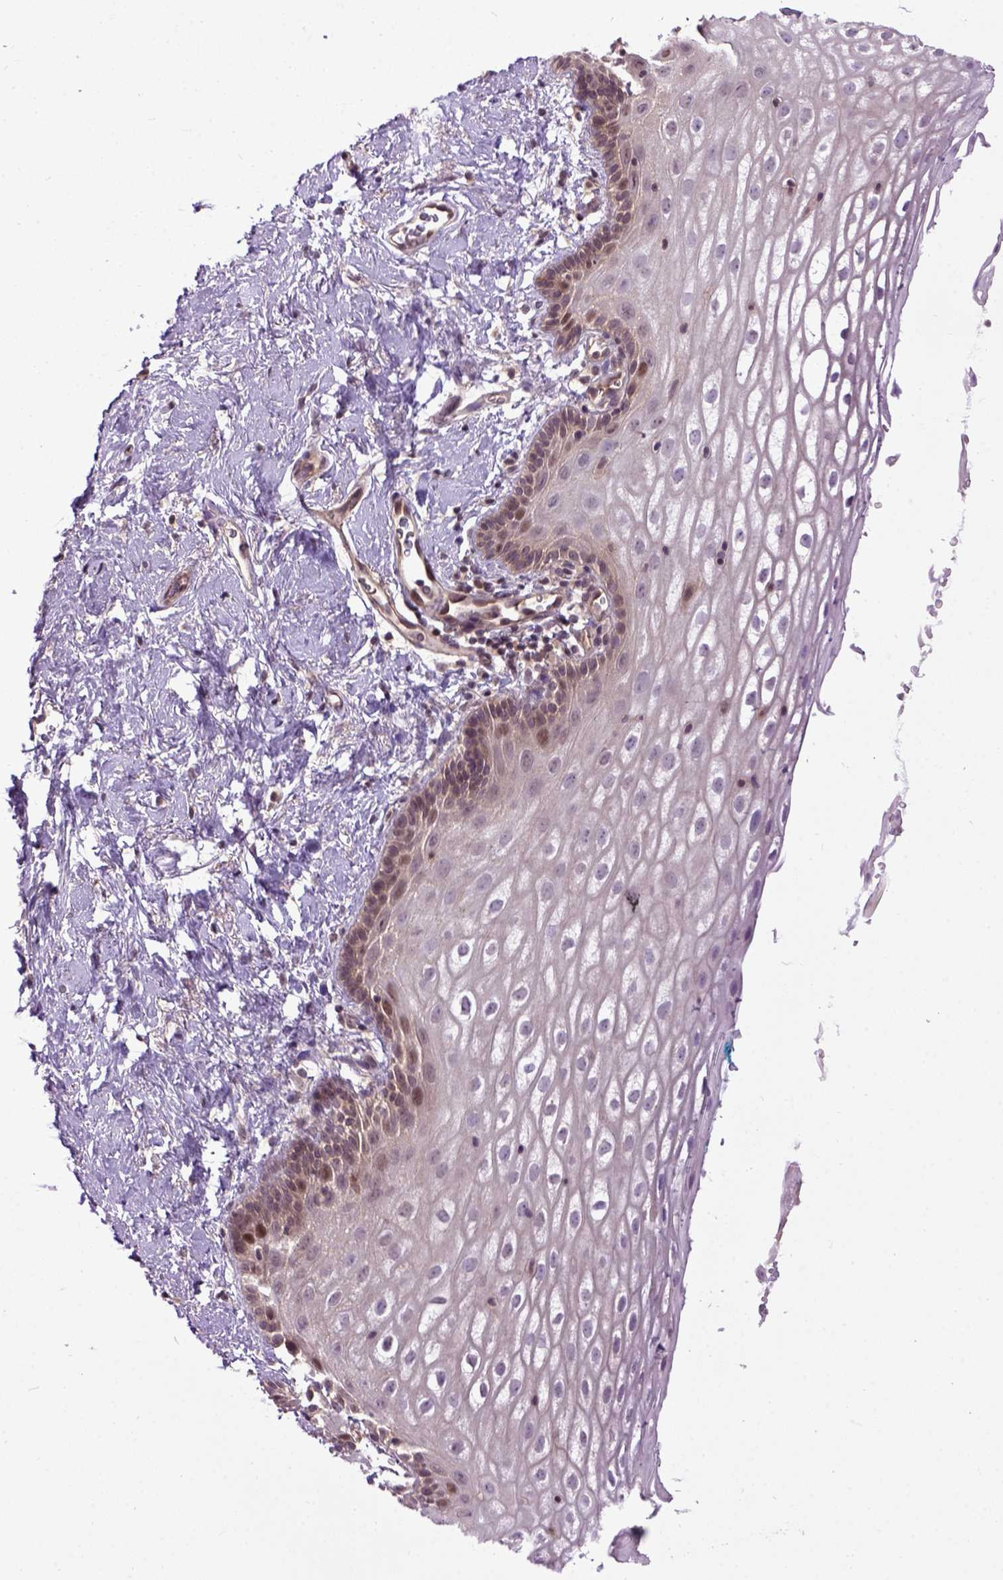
{"staining": {"intensity": "moderate", "quantity": "<25%", "location": "nuclear"}, "tissue": "vagina", "cell_type": "Squamous epithelial cells", "image_type": "normal", "snomed": [{"axis": "morphology", "description": "Normal tissue, NOS"}, {"axis": "morphology", "description": "Adenocarcinoma, NOS"}, {"axis": "topography", "description": "Rectum"}, {"axis": "topography", "description": "Vagina"}, {"axis": "topography", "description": "Peripheral nerve tissue"}], "caption": "Immunohistochemistry of normal vagina displays low levels of moderate nuclear staining in about <25% of squamous epithelial cells. The staining was performed using DAB (3,3'-diaminobenzidine), with brown indicating positive protein expression. Nuclei are stained blue with hematoxylin.", "gene": "WDR48", "patient": {"sex": "female", "age": 71}}